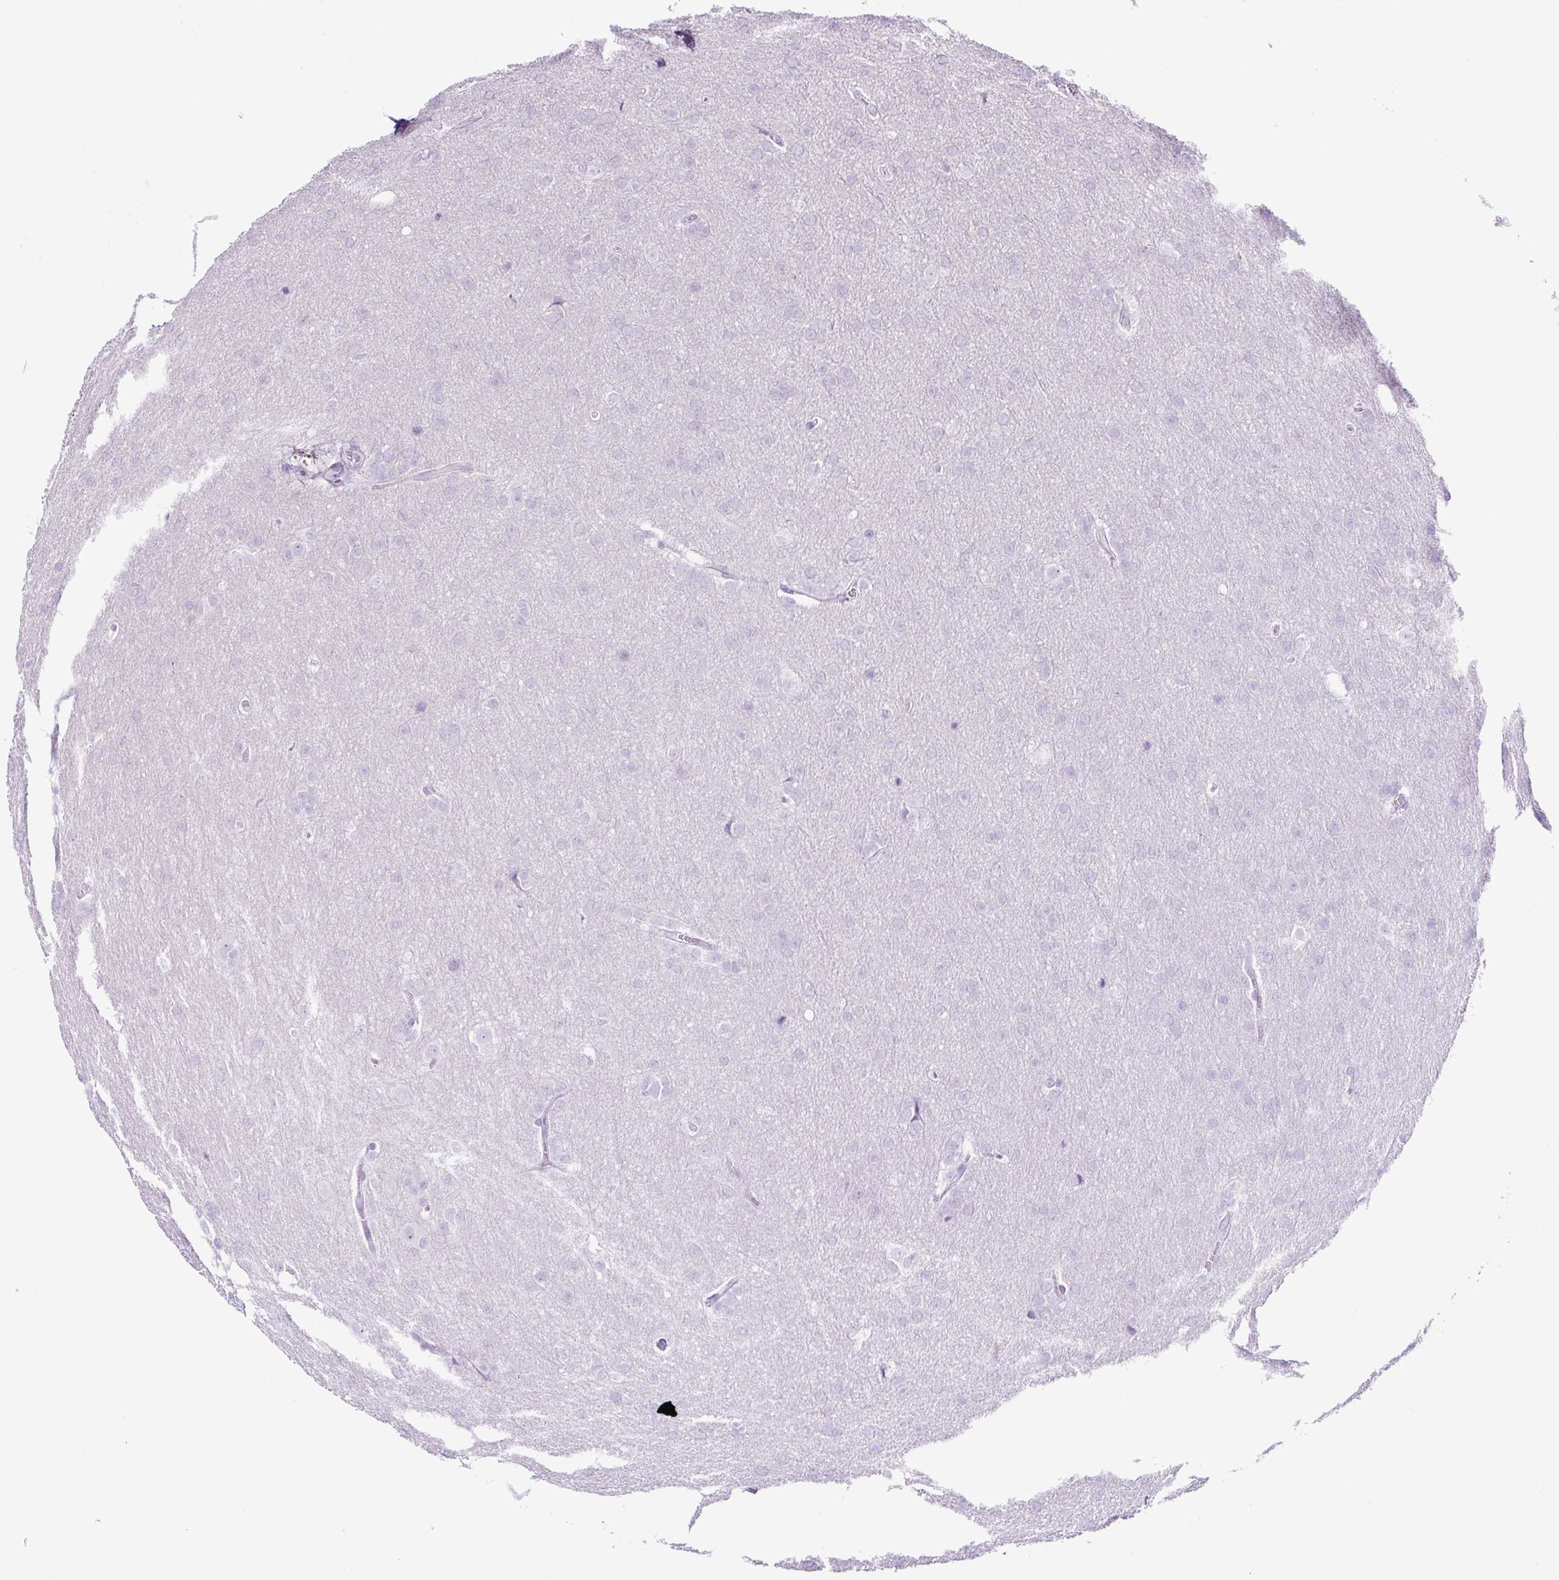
{"staining": {"intensity": "negative", "quantity": "none", "location": "none"}, "tissue": "glioma", "cell_type": "Tumor cells", "image_type": "cancer", "snomed": [{"axis": "morphology", "description": "Glioma, malignant, Low grade"}, {"axis": "topography", "description": "Brain"}], "caption": "This is an immunohistochemistry histopathology image of malignant low-grade glioma. There is no staining in tumor cells.", "gene": "RNF212B", "patient": {"sex": "female", "age": 32}}